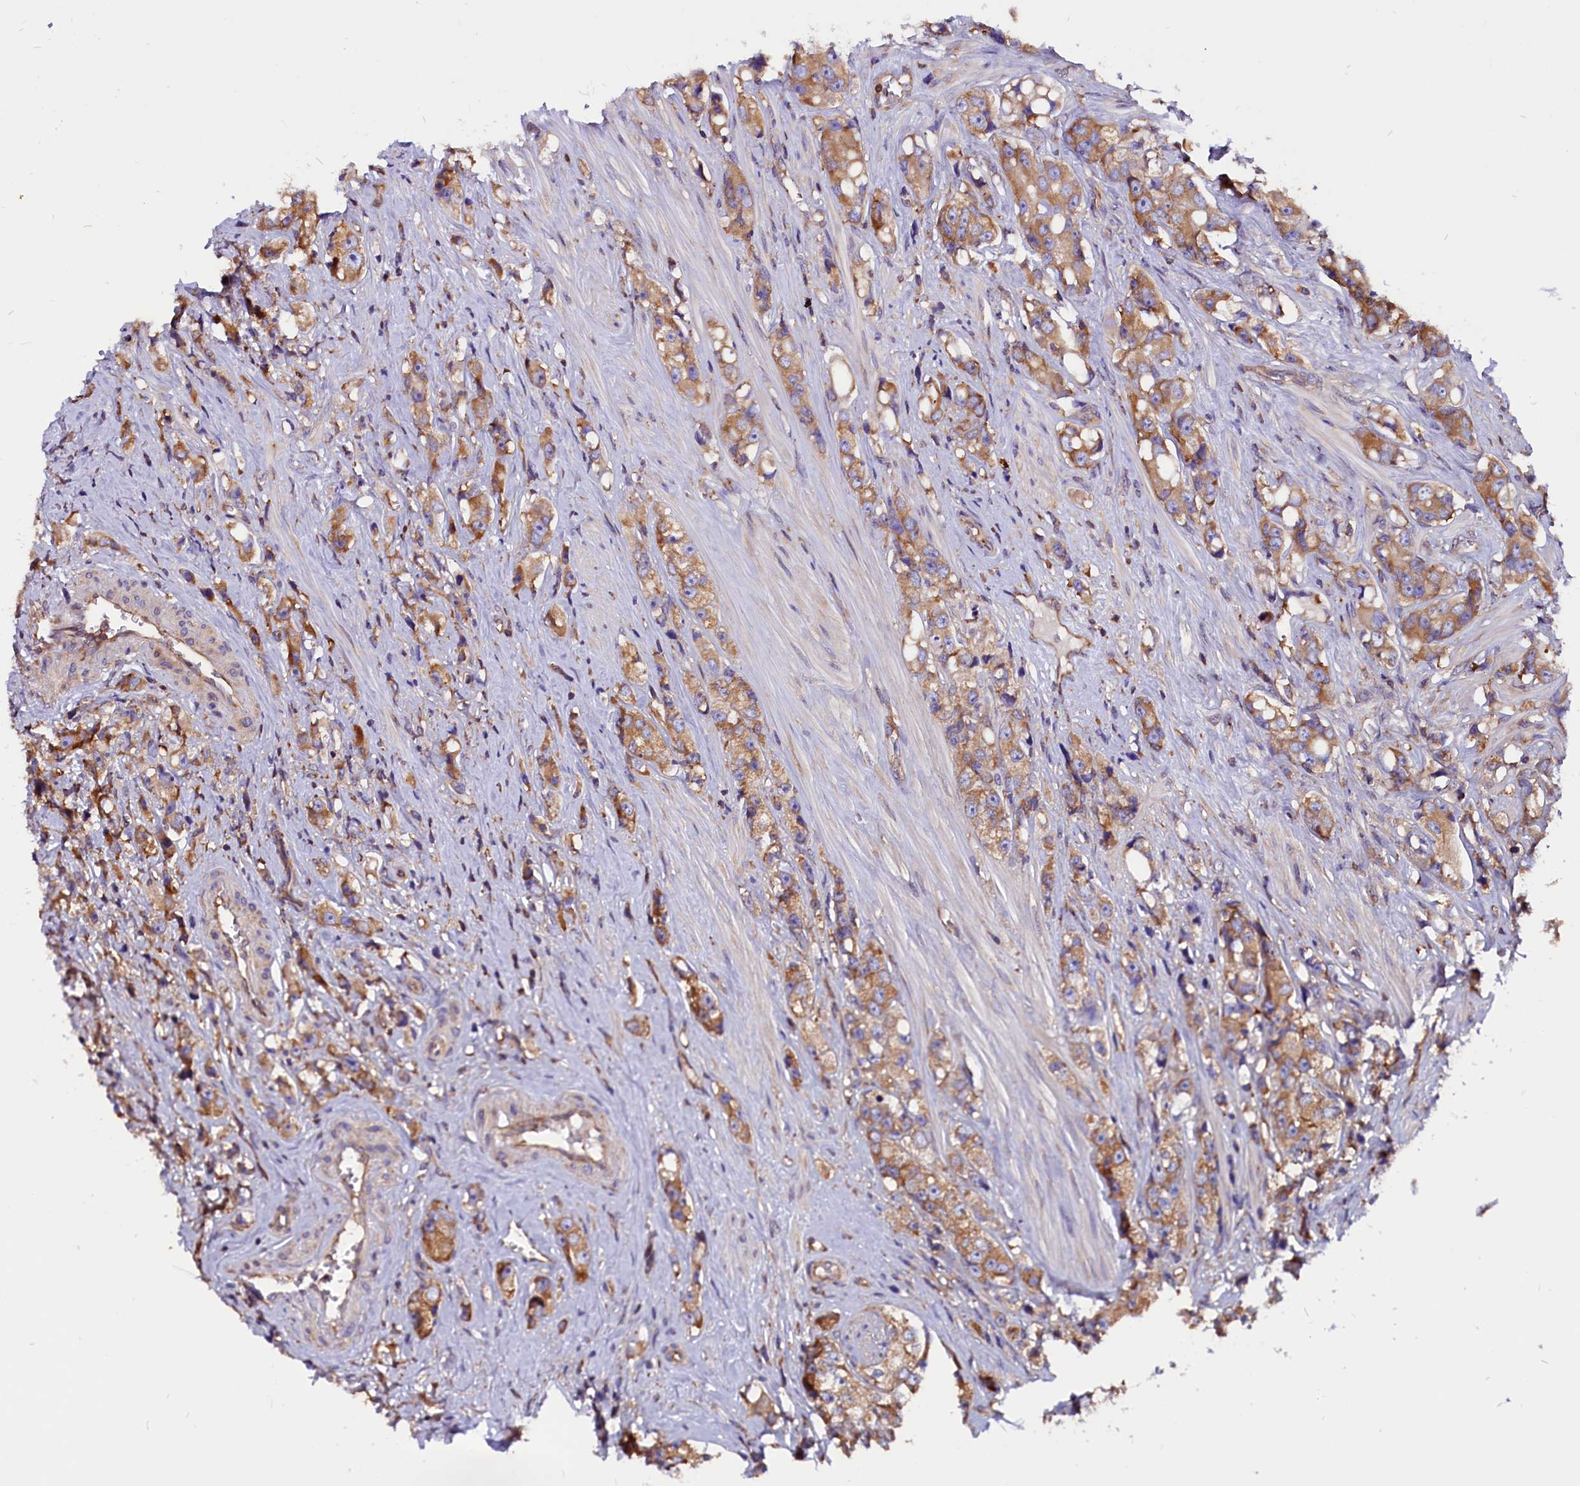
{"staining": {"intensity": "moderate", "quantity": ">75%", "location": "cytoplasmic/membranous"}, "tissue": "prostate cancer", "cell_type": "Tumor cells", "image_type": "cancer", "snomed": [{"axis": "morphology", "description": "Adenocarcinoma, High grade"}, {"axis": "topography", "description": "Prostate"}], "caption": "An IHC image of neoplastic tissue is shown. Protein staining in brown labels moderate cytoplasmic/membranous positivity in prostate high-grade adenocarcinoma within tumor cells.", "gene": "EIF3G", "patient": {"sex": "male", "age": 74}}